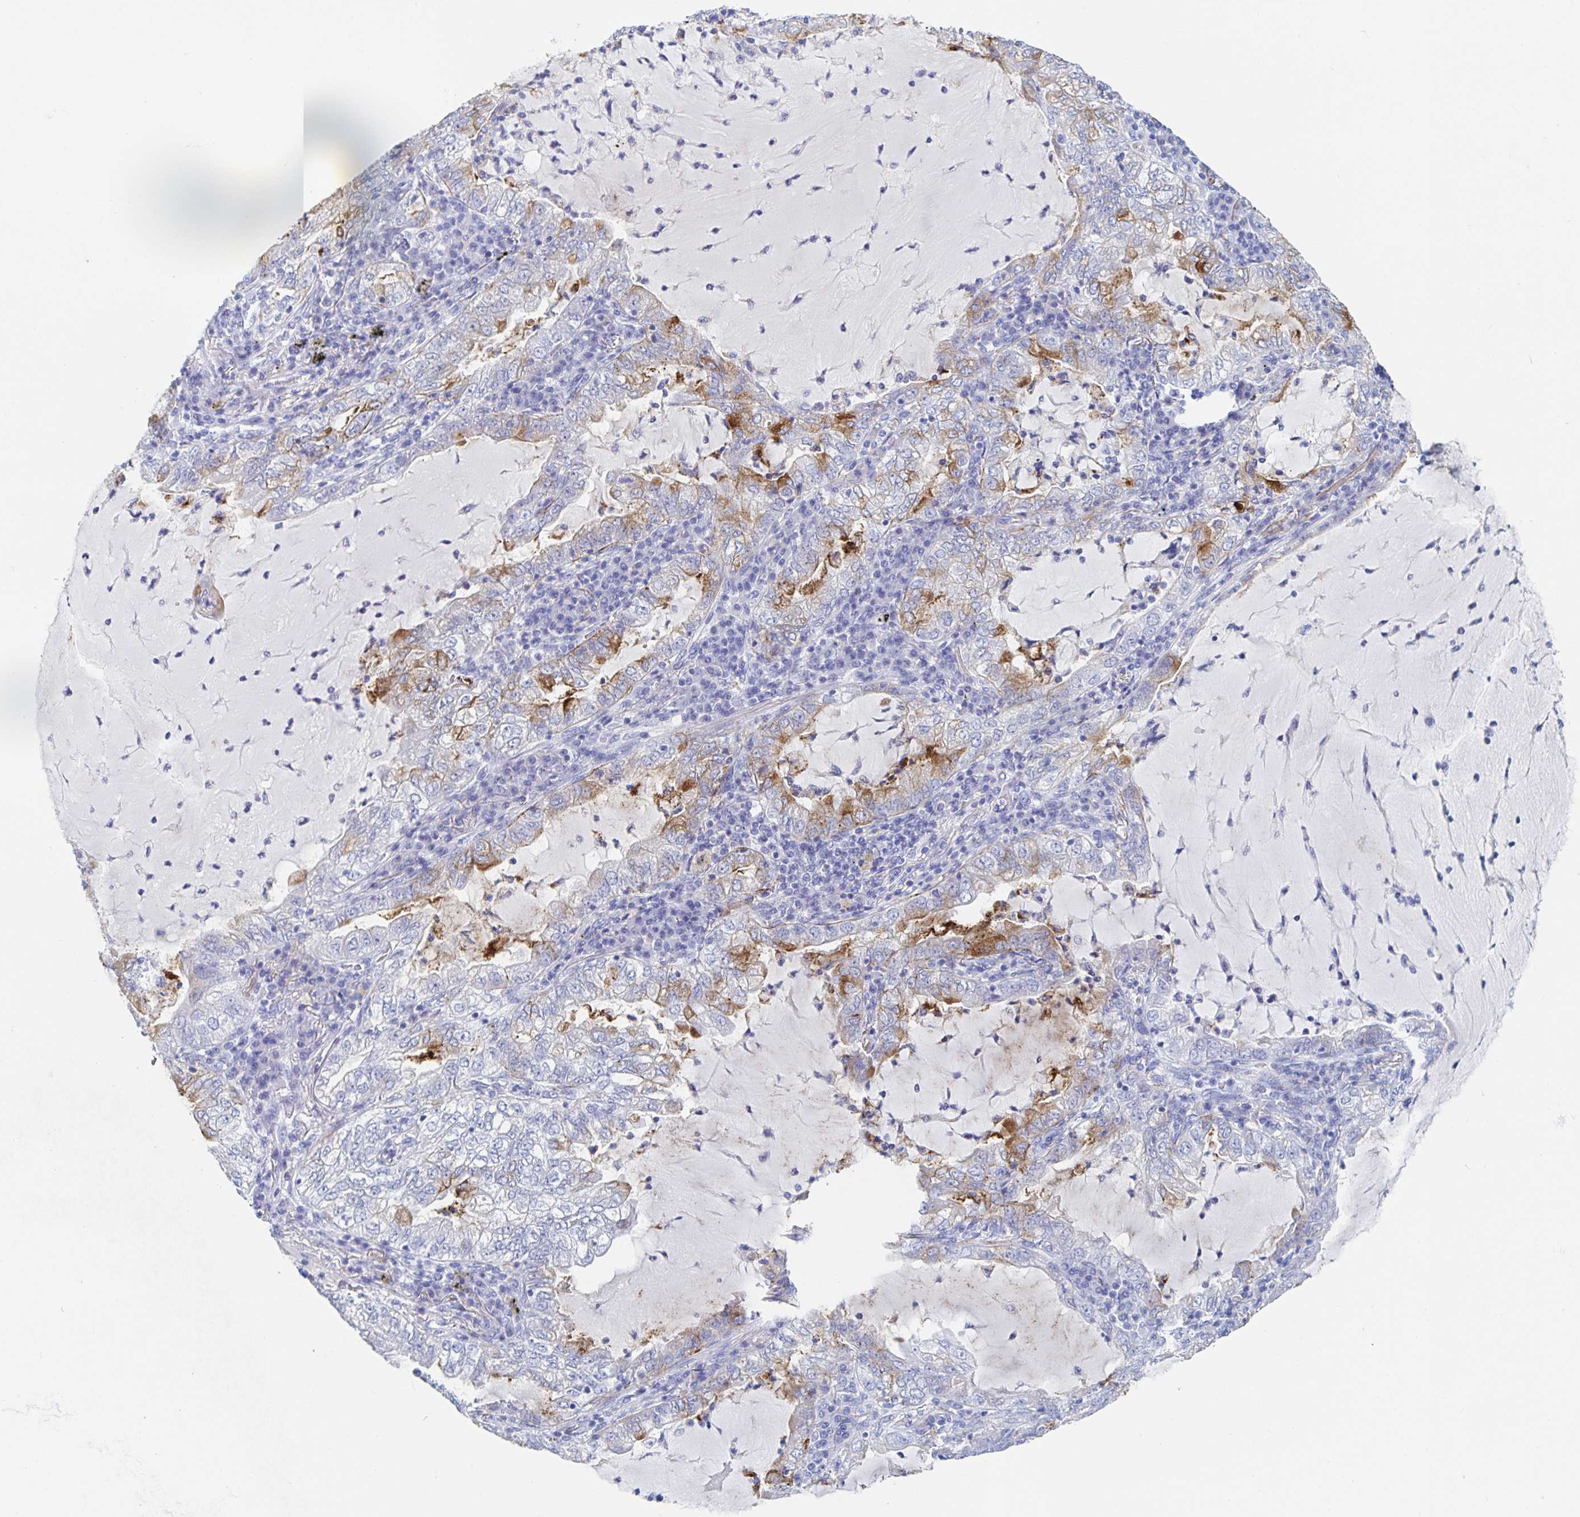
{"staining": {"intensity": "moderate", "quantity": "<25%", "location": "cytoplasmic/membranous"}, "tissue": "lung cancer", "cell_type": "Tumor cells", "image_type": "cancer", "snomed": [{"axis": "morphology", "description": "Adenocarcinoma, NOS"}, {"axis": "topography", "description": "Lung"}], "caption": "This is an image of IHC staining of adenocarcinoma (lung), which shows moderate expression in the cytoplasmic/membranous of tumor cells.", "gene": "DMBT1", "patient": {"sex": "female", "age": 73}}